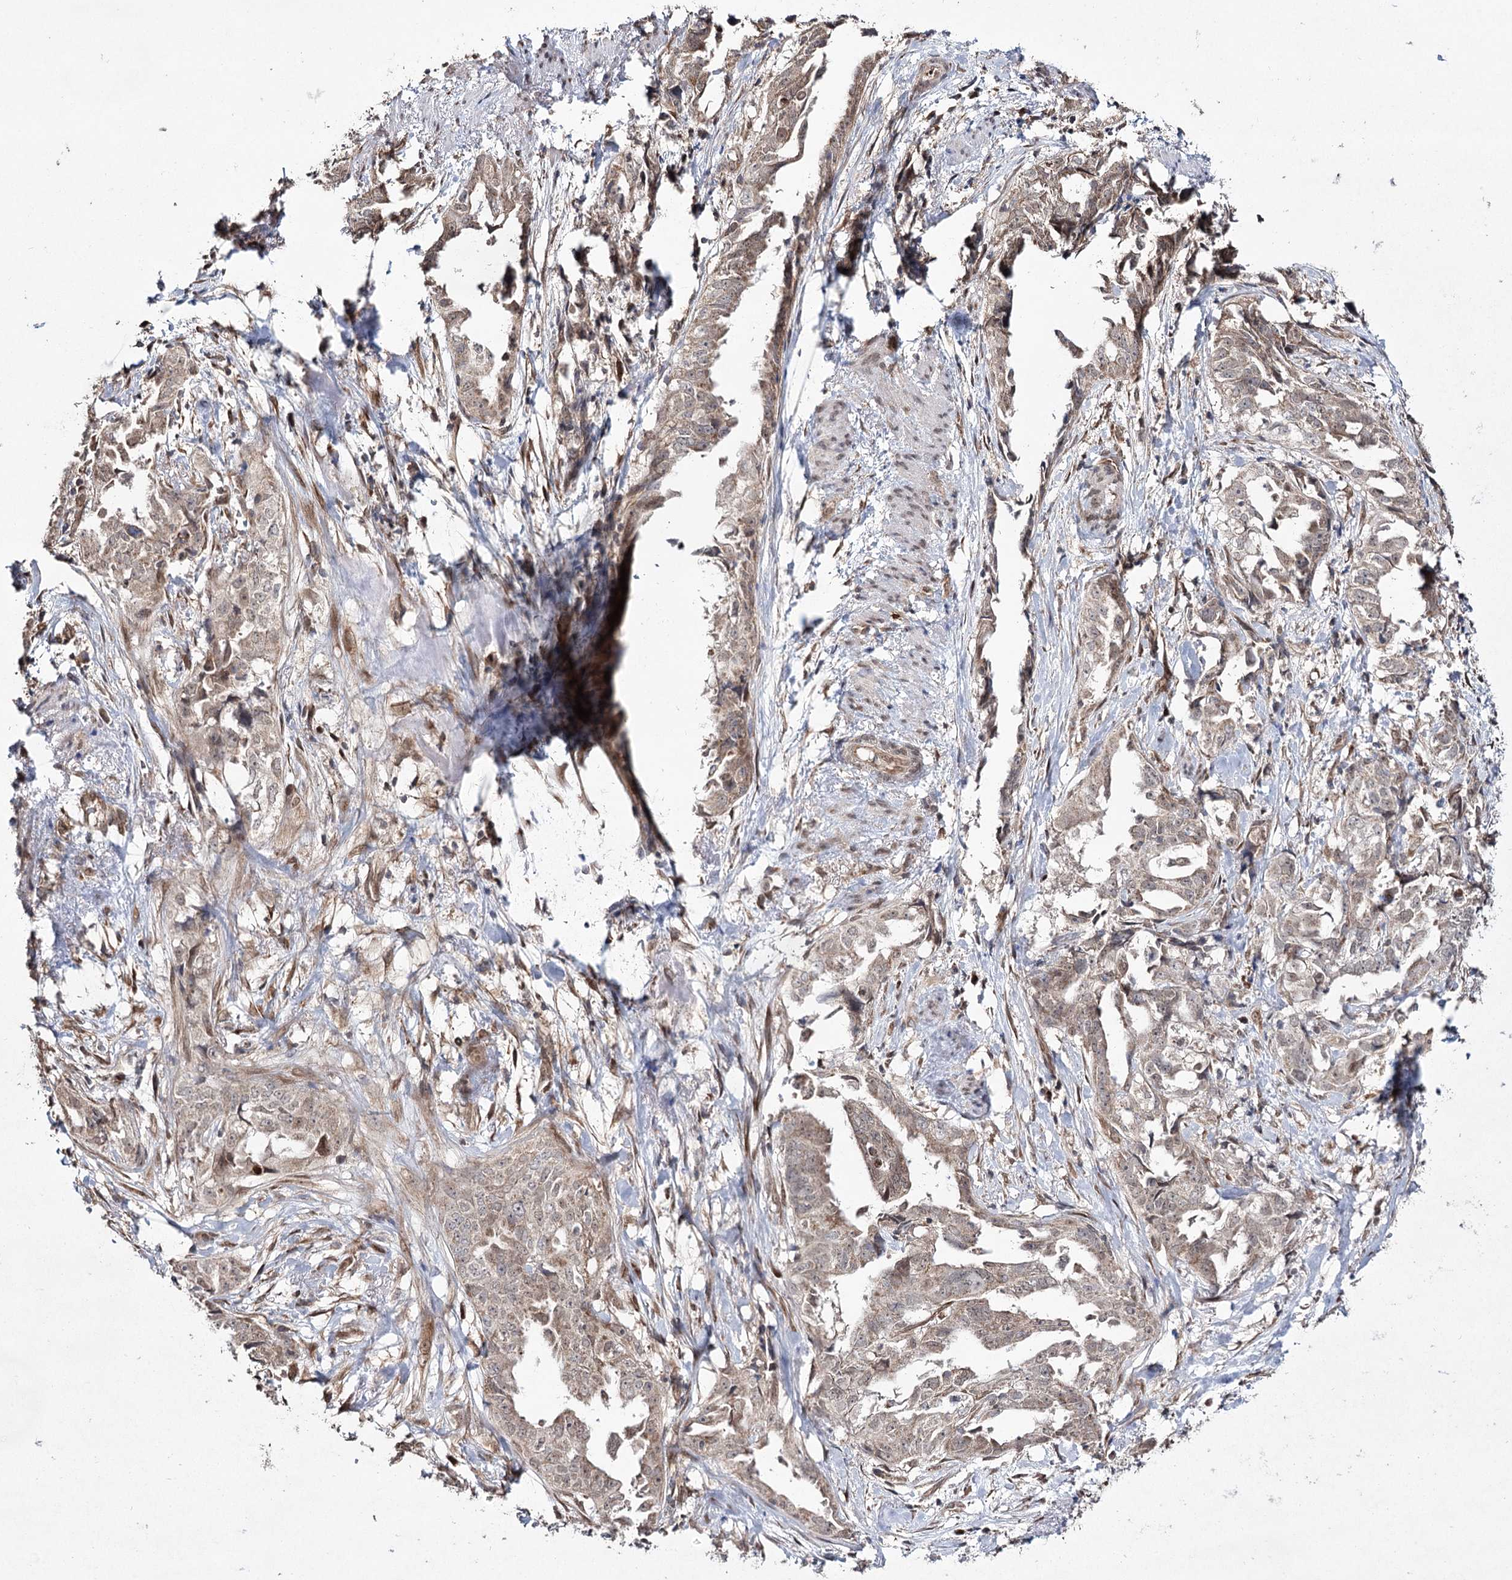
{"staining": {"intensity": "weak", "quantity": "25%-75%", "location": "cytoplasmic/membranous"}, "tissue": "endometrial cancer", "cell_type": "Tumor cells", "image_type": "cancer", "snomed": [{"axis": "morphology", "description": "Adenocarcinoma, NOS"}, {"axis": "topography", "description": "Endometrium"}], "caption": "Immunohistochemistry (IHC) of human endometrial cancer exhibits low levels of weak cytoplasmic/membranous staining in approximately 25%-75% of tumor cells.", "gene": "TRNT1", "patient": {"sex": "female", "age": 65}}